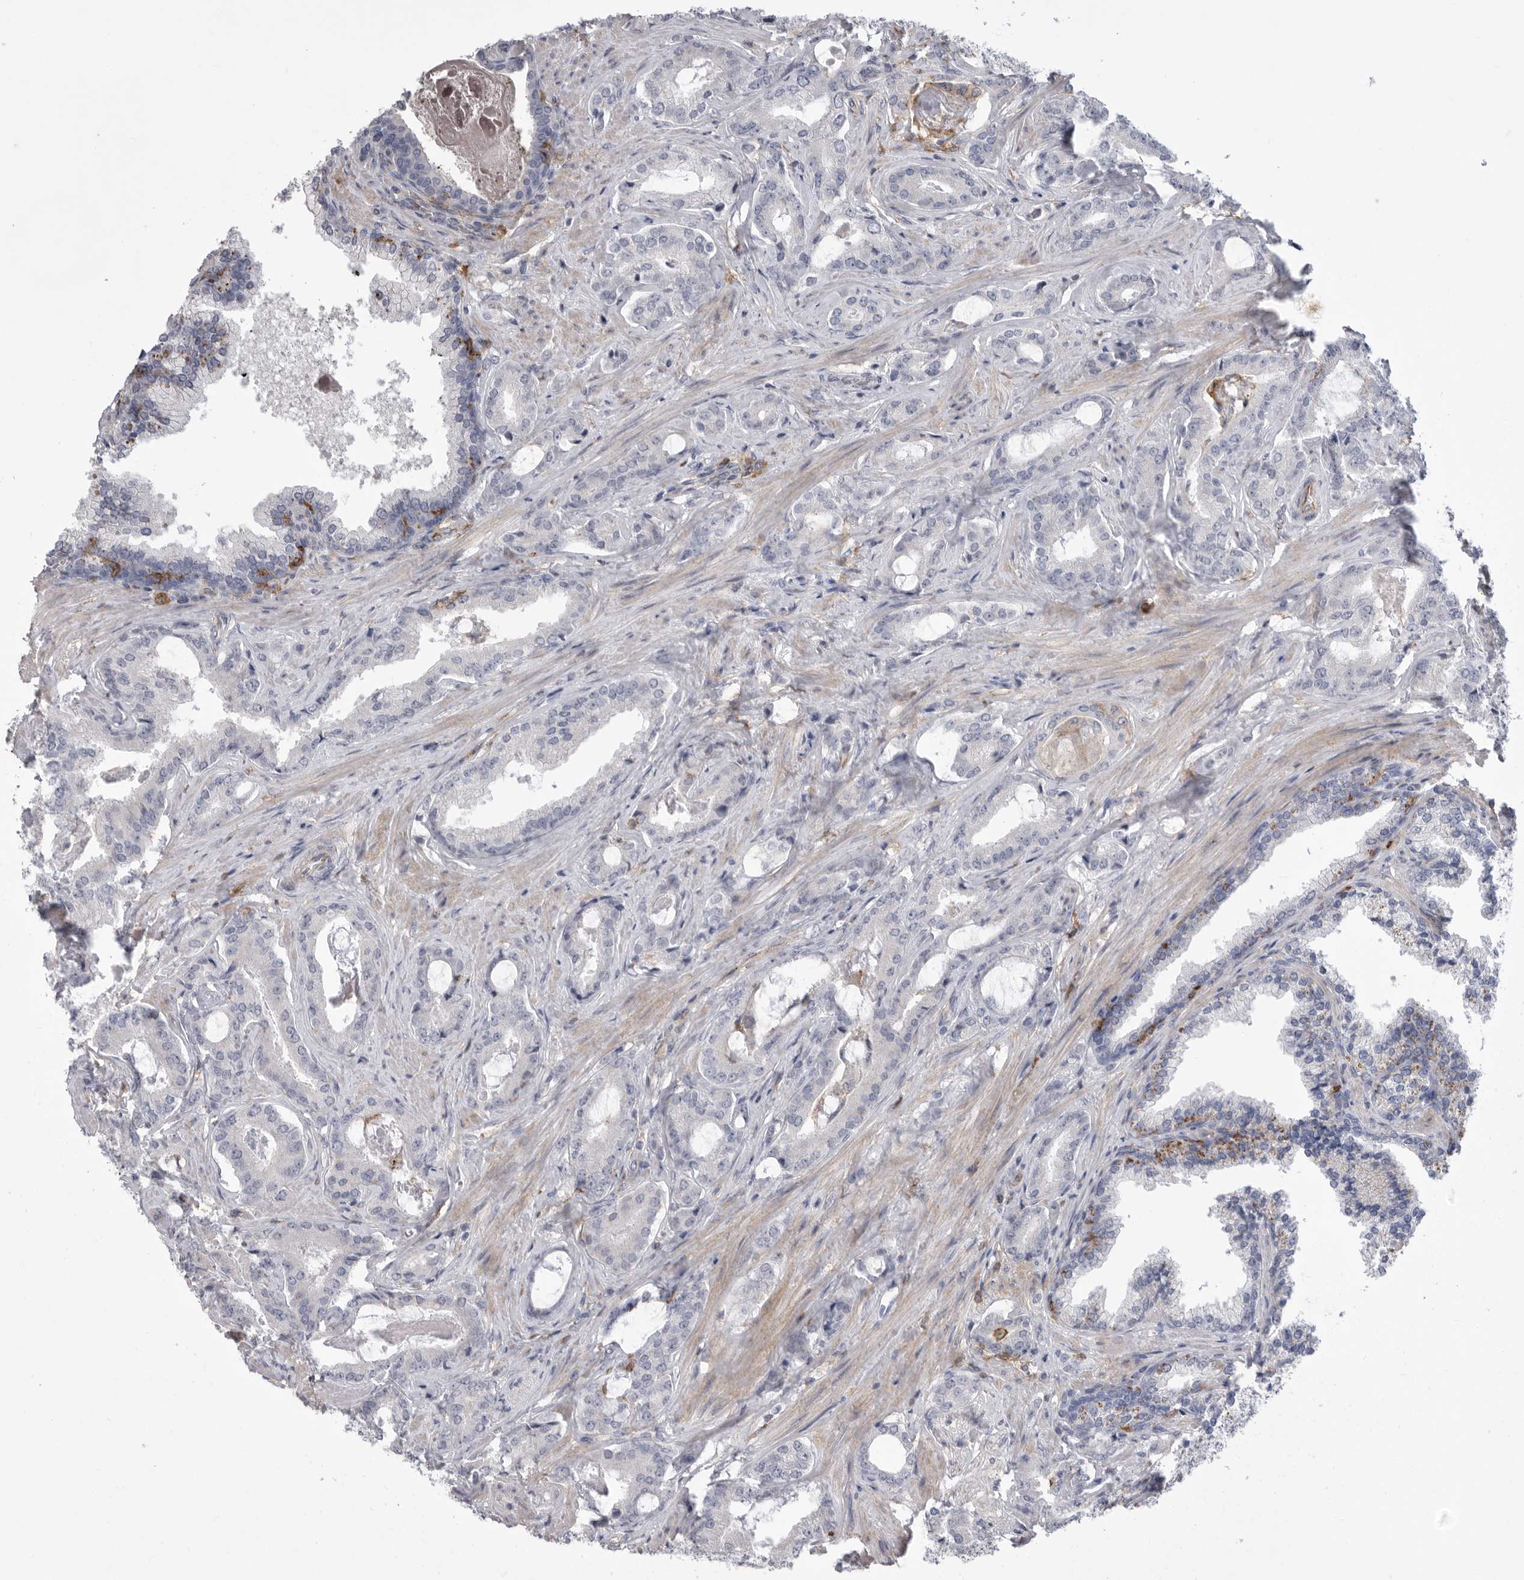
{"staining": {"intensity": "negative", "quantity": "none", "location": "none"}, "tissue": "prostate cancer", "cell_type": "Tumor cells", "image_type": "cancer", "snomed": [{"axis": "morphology", "description": "Adenocarcinoma, Low grade"}, {"axis": "topography", "description": "Prostate"}], "caption": "This is an immunohistochemistry photomicrograph of human prostate low-grade adenocarcinoma. There is no positivity in tumor cells.", "gene": "SIGLEC10", "patient": {"sex": "male", "age": 71}}